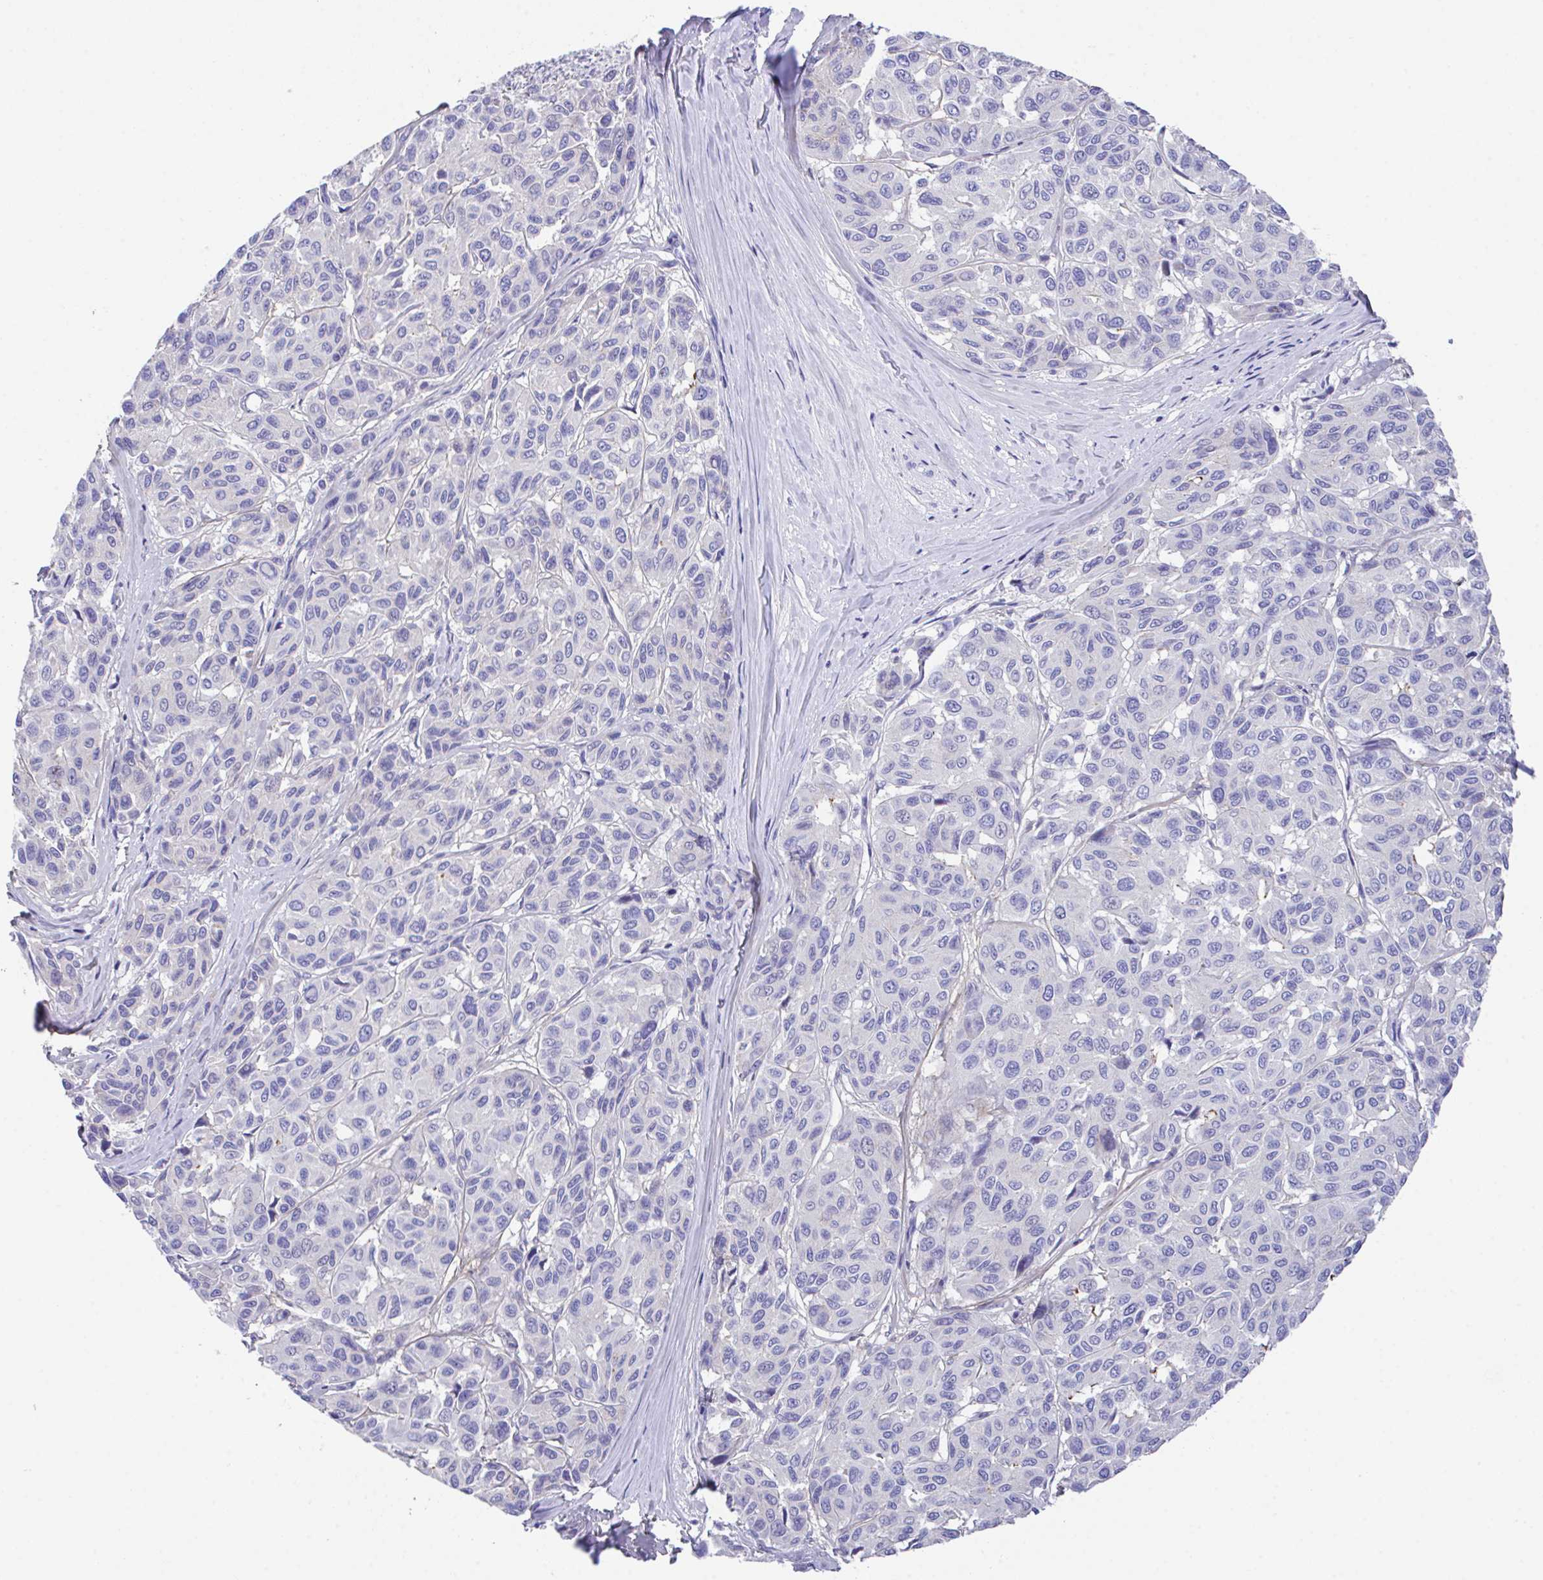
{"staining": {"intensity": "negative", "quantity": "none", "location": "none"}, "tissue": "melanoma", "cell_type": "Tumor cells", "image_type": "cancer", "snomed": [{"axis": "morphology", "description": "Malignant melanoma, NOS"}, {"axis": "topography", "description": "Skin"}], "caption": "The photomicrograph reveals no staining of tumor cells in melanoma.", "gene": "SLC16A6", "patient": {"sex": "female", "age": 66}}